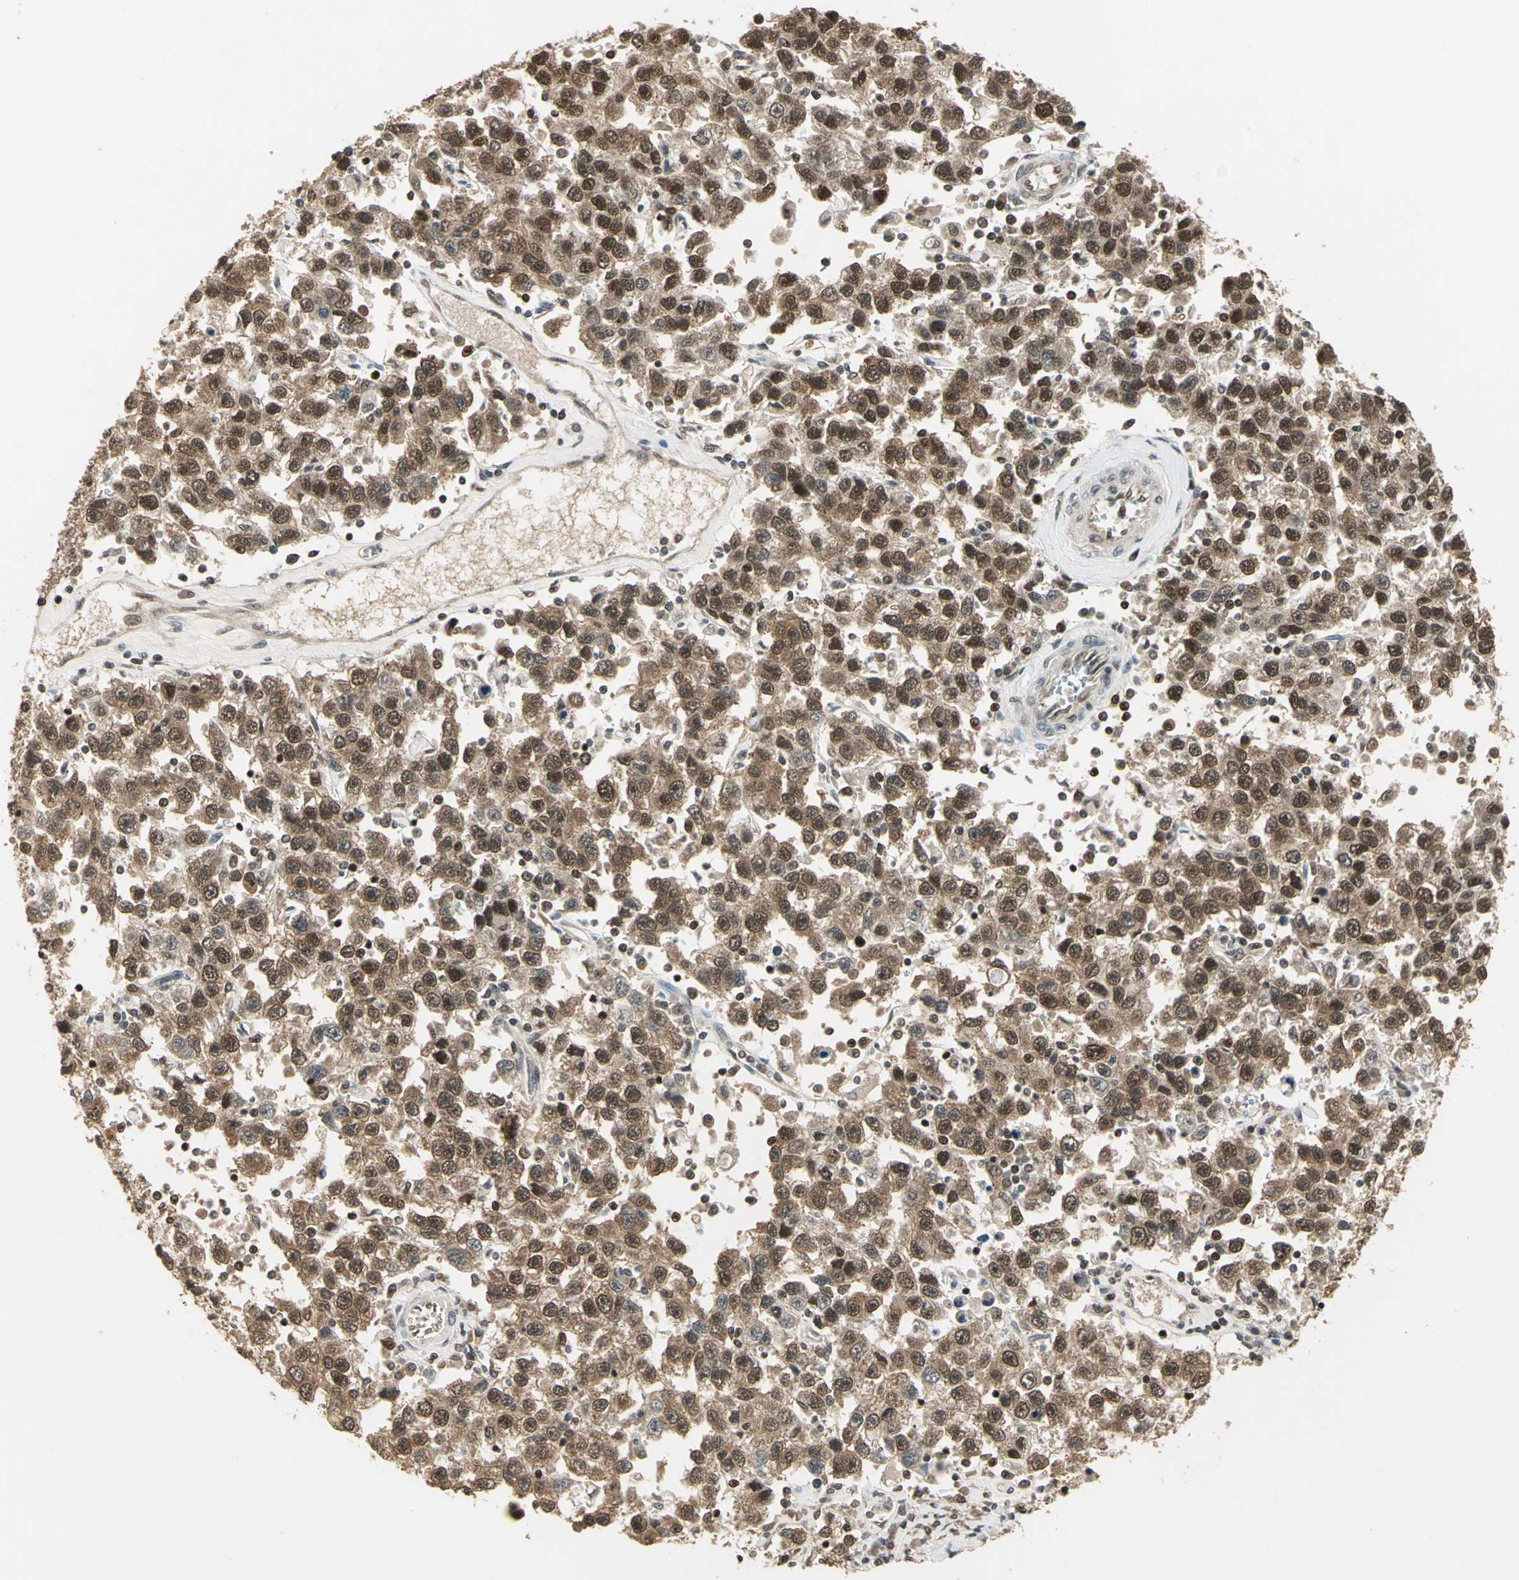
{"staining": {"intensity": "moderate", "quantity": ">75%", "location": "cytoplasmic/membranous,nuclear"}, "tissue": "testis cancer", "cell_type": "Tumor cells", "image_type": "cancer", "snomed": [{"axis": "morphology", "description": "Seminoma, NOS"}, {"axis": "topography", "description": "Testis"}], "caption": "Immunohistochemical staining of testis seminoma reveals medium levels of moderate cytoplasmic/membranous and nuclear protein positivity in approximately >75% of tumor cells.", "gene": "PSMC3", "patient": {"sex": "male", "age": 41}}